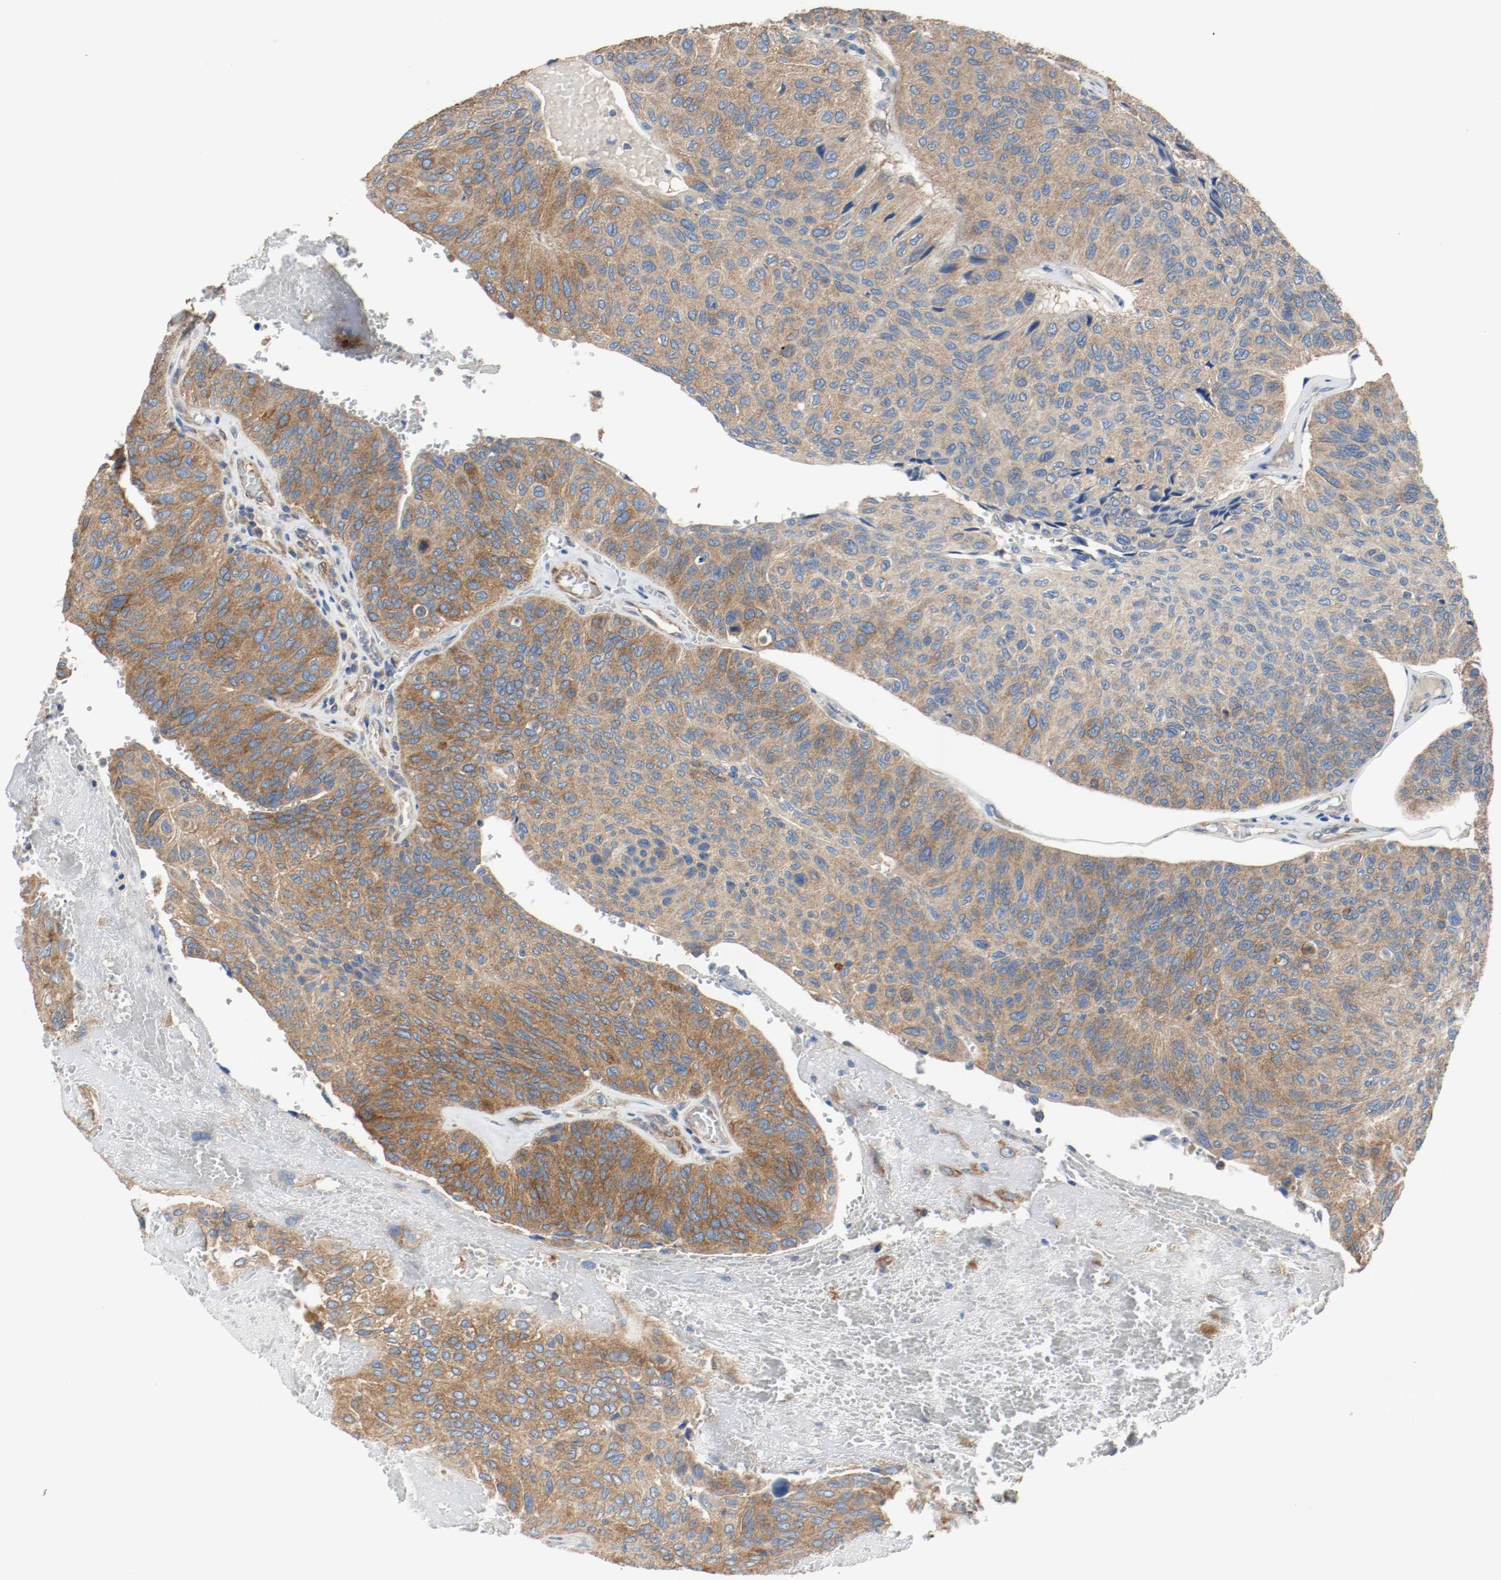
{"staining": {"intensity": "strong", "quantity": ">75%", "location": "cytoplasmic/membranous"}, "tissue": "urothelial cancer", "cell_type": "Tumor cells", "image_type": "cancer", "snomed": [{"axis": "morphology", "description": "Urothelial carcinoma, High grade"}, {"axis": "topography", "description": "Urinary bladder"}], "caption": "The immunohistochemical stain labels strong cytoplasmic/membranous expression in tumor cells of high-grade urothelial carcinoma tissue.", "gene": "TUBA3D", "patient": {"sex": "male", "age": 66}}